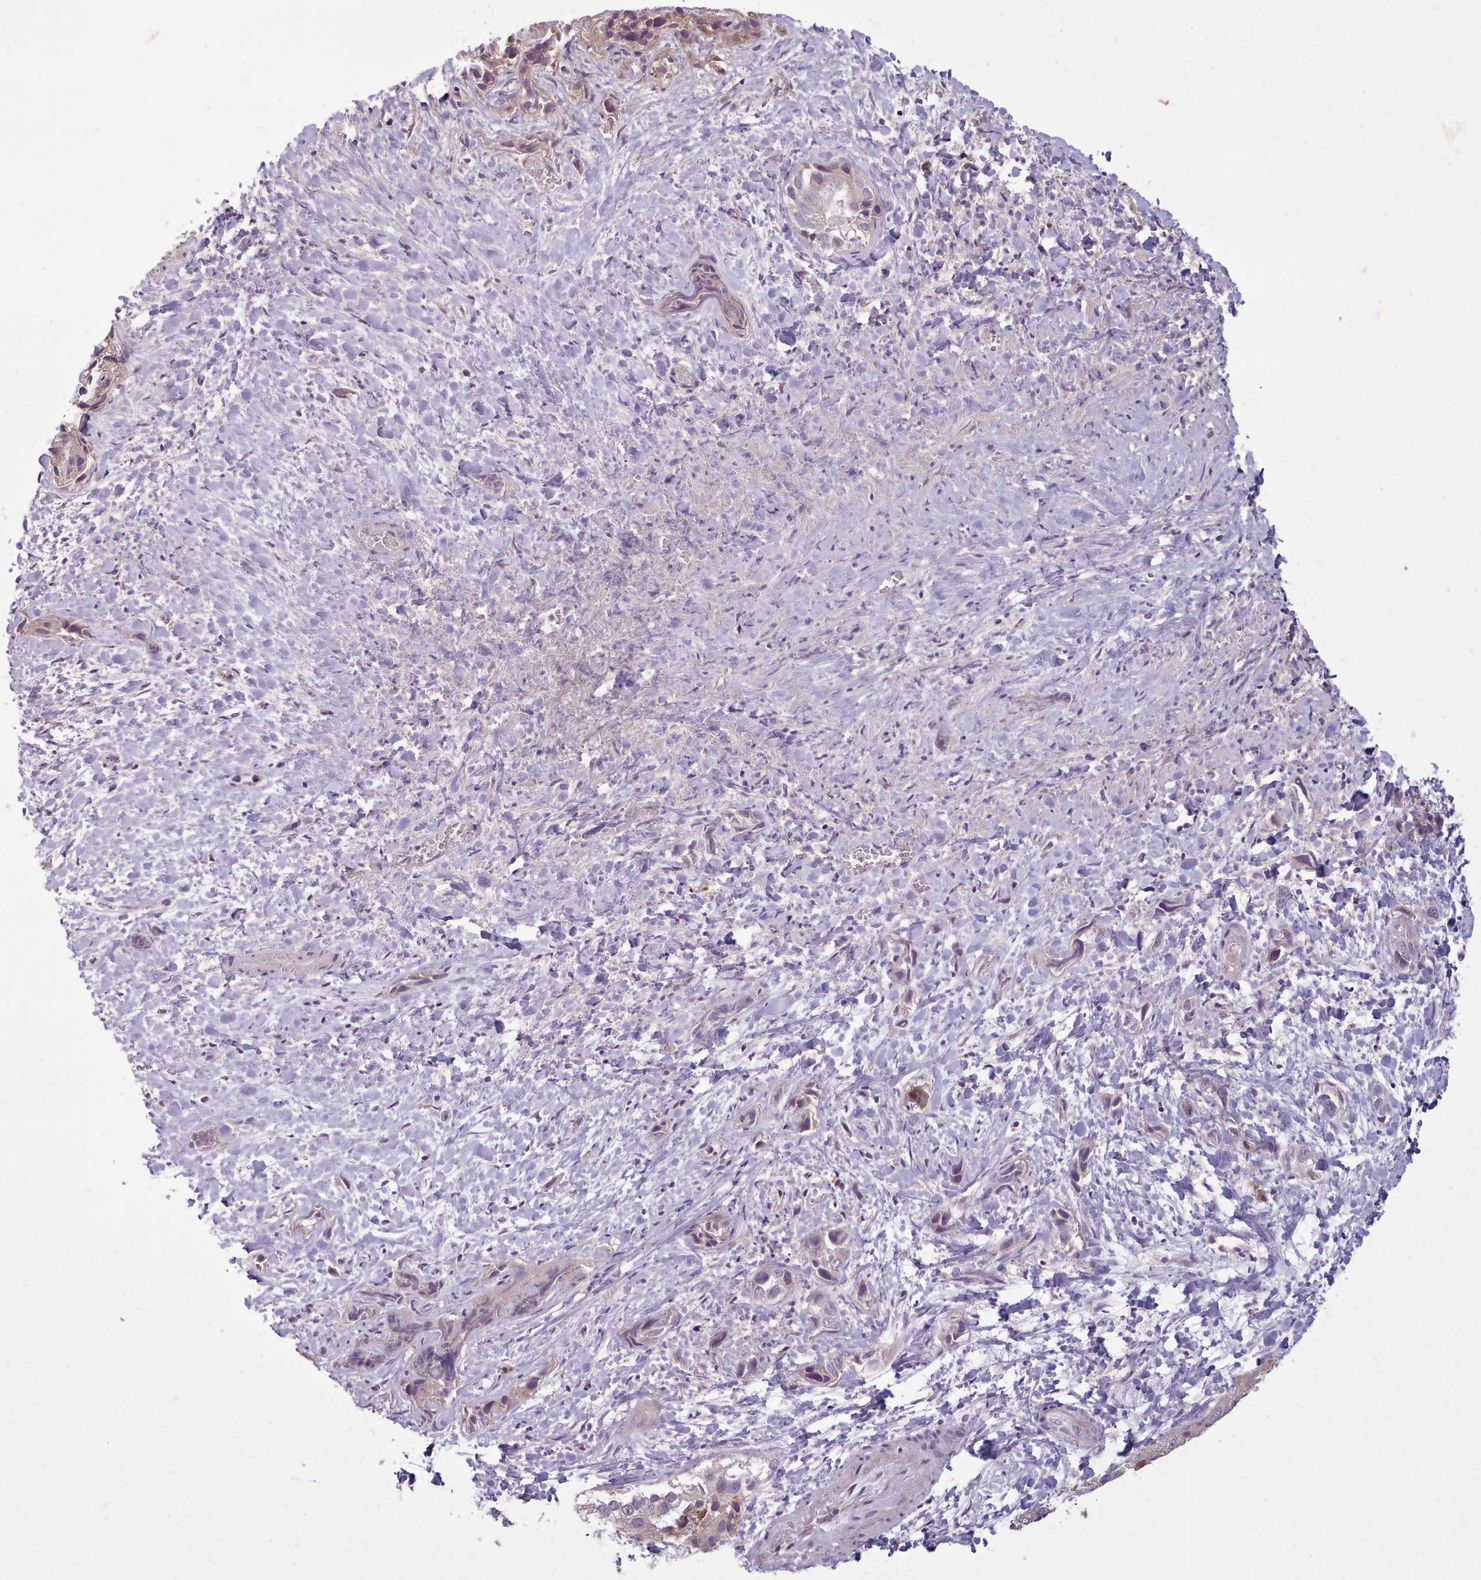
{"staining": {"intensity": "moderate", "quantity": "<25%", "location": "cytoplasmic/membranous"}, "tissue": "liver cancer", "cell_type": "Tumor cells", "image_type": "cancer", "snomed": [{"axis": "morphology", "description": "Cholangiocarcinoma"}, {"axis": "topography", "description": "Liver"}], "caption": "Immunohistochemical staining of human liver cancer demonstrates low levels of moderate cytoplasmic/membranous expression in about <25% of tumor cells. Immunohistochemistry (ihc) stains the protein in brown and the nuclei are stained blue.", "gene": "NMRK1", "patient": {"sex": "female", "age": 52}}